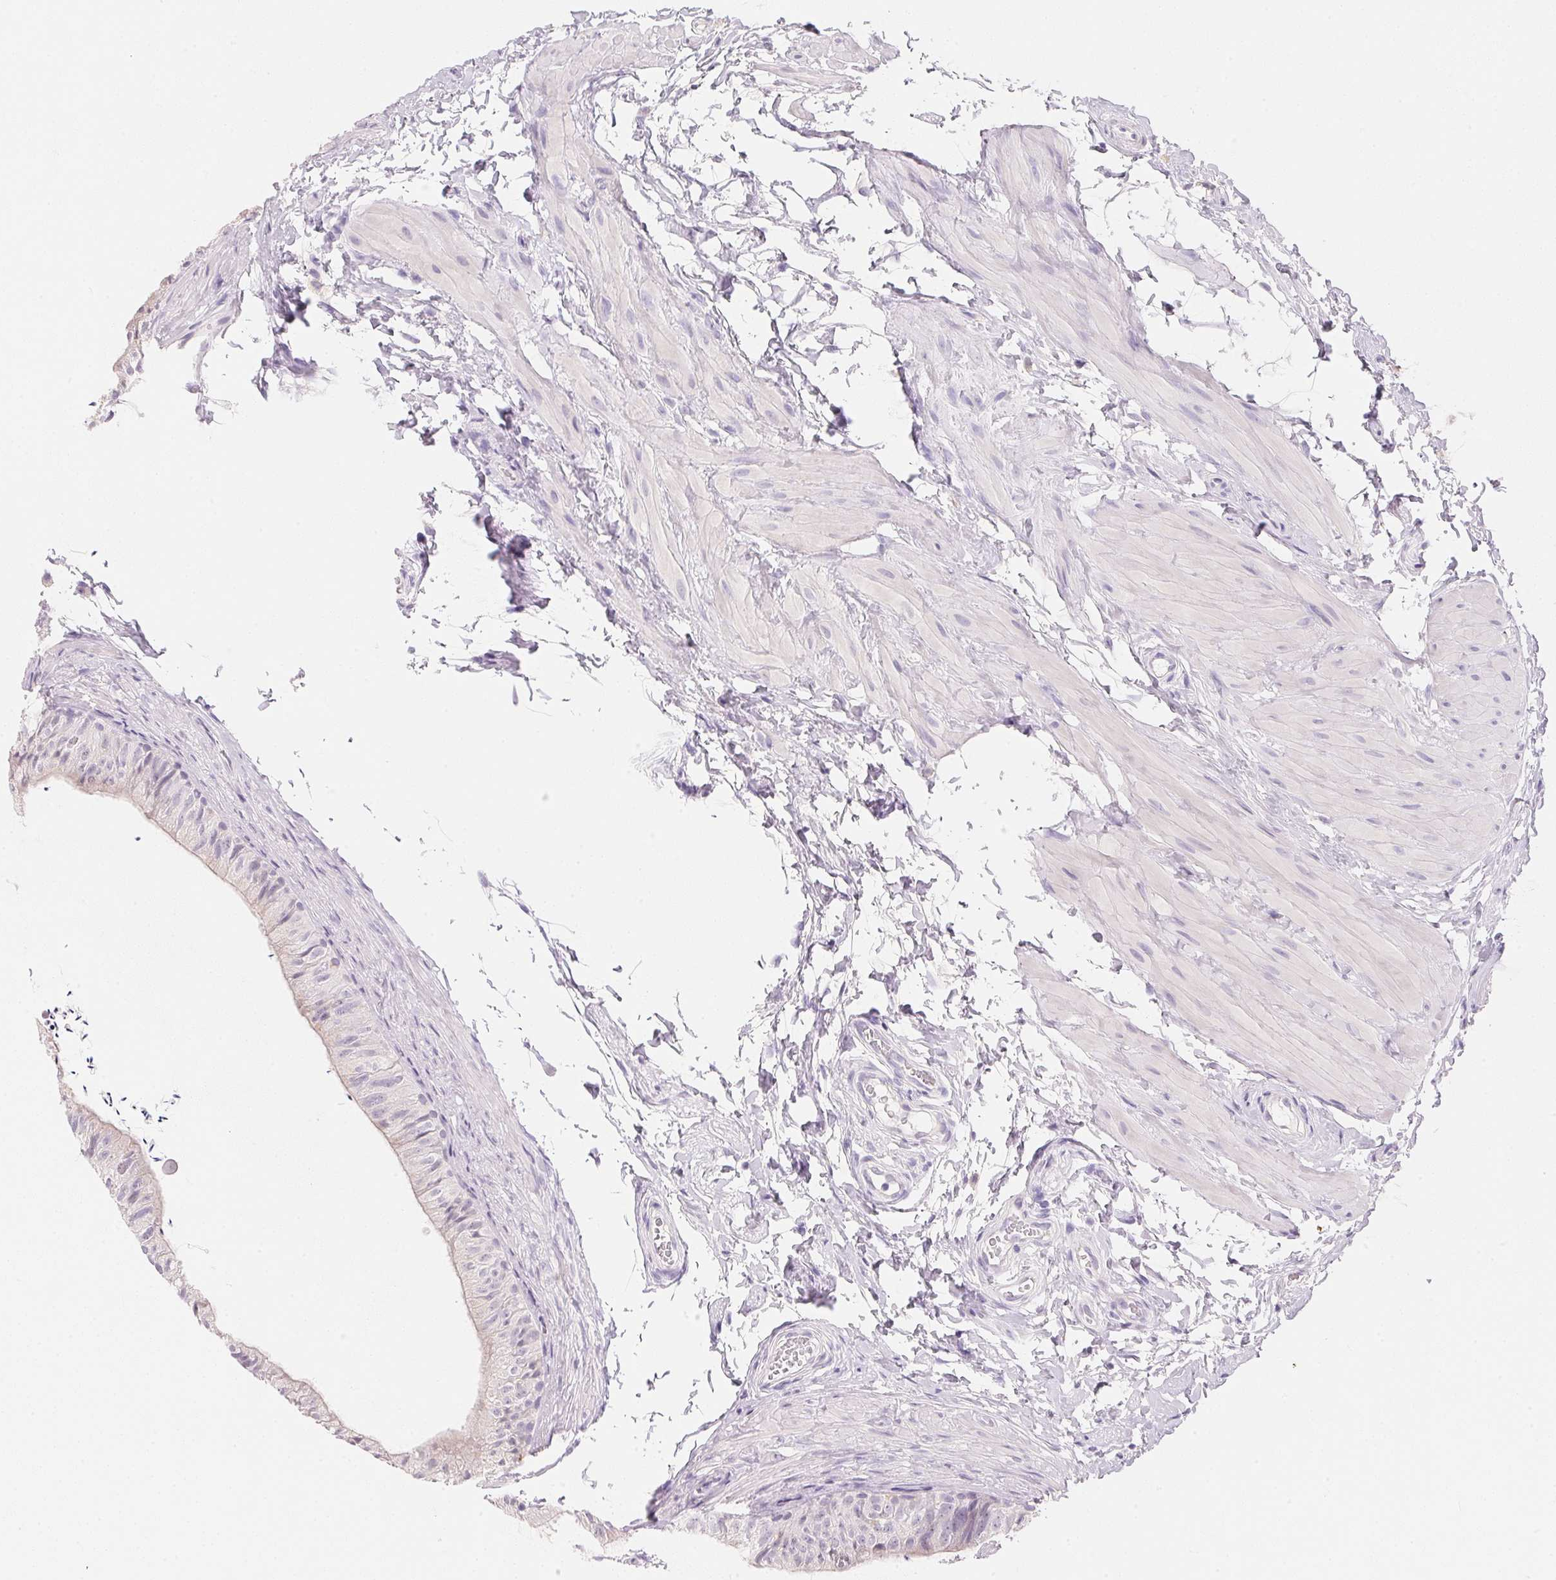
{"staining": {"intensity": "negative", "quantity": "none", "location": "none"}, "tissue": "epididymis", "cell_type": "Glandular cells", "image_type": "normal", "snomed": [{"axis": "morphology", "description": "Normal tissue, NOS"}, {"axis": "topography", "description": "Epididymis, spermatic cord, NOS"}, {"axis": "topography", "description": "Epididymis"}, {"axis": "topography", "description": "Peripheral nerve tissue"}], "caption": "The immunohistochemistry photomicrograph has no significant staining in glandular cells of epididymis.", "gene": "ACP3", "patient": {"sex": "male", "age": 29}}